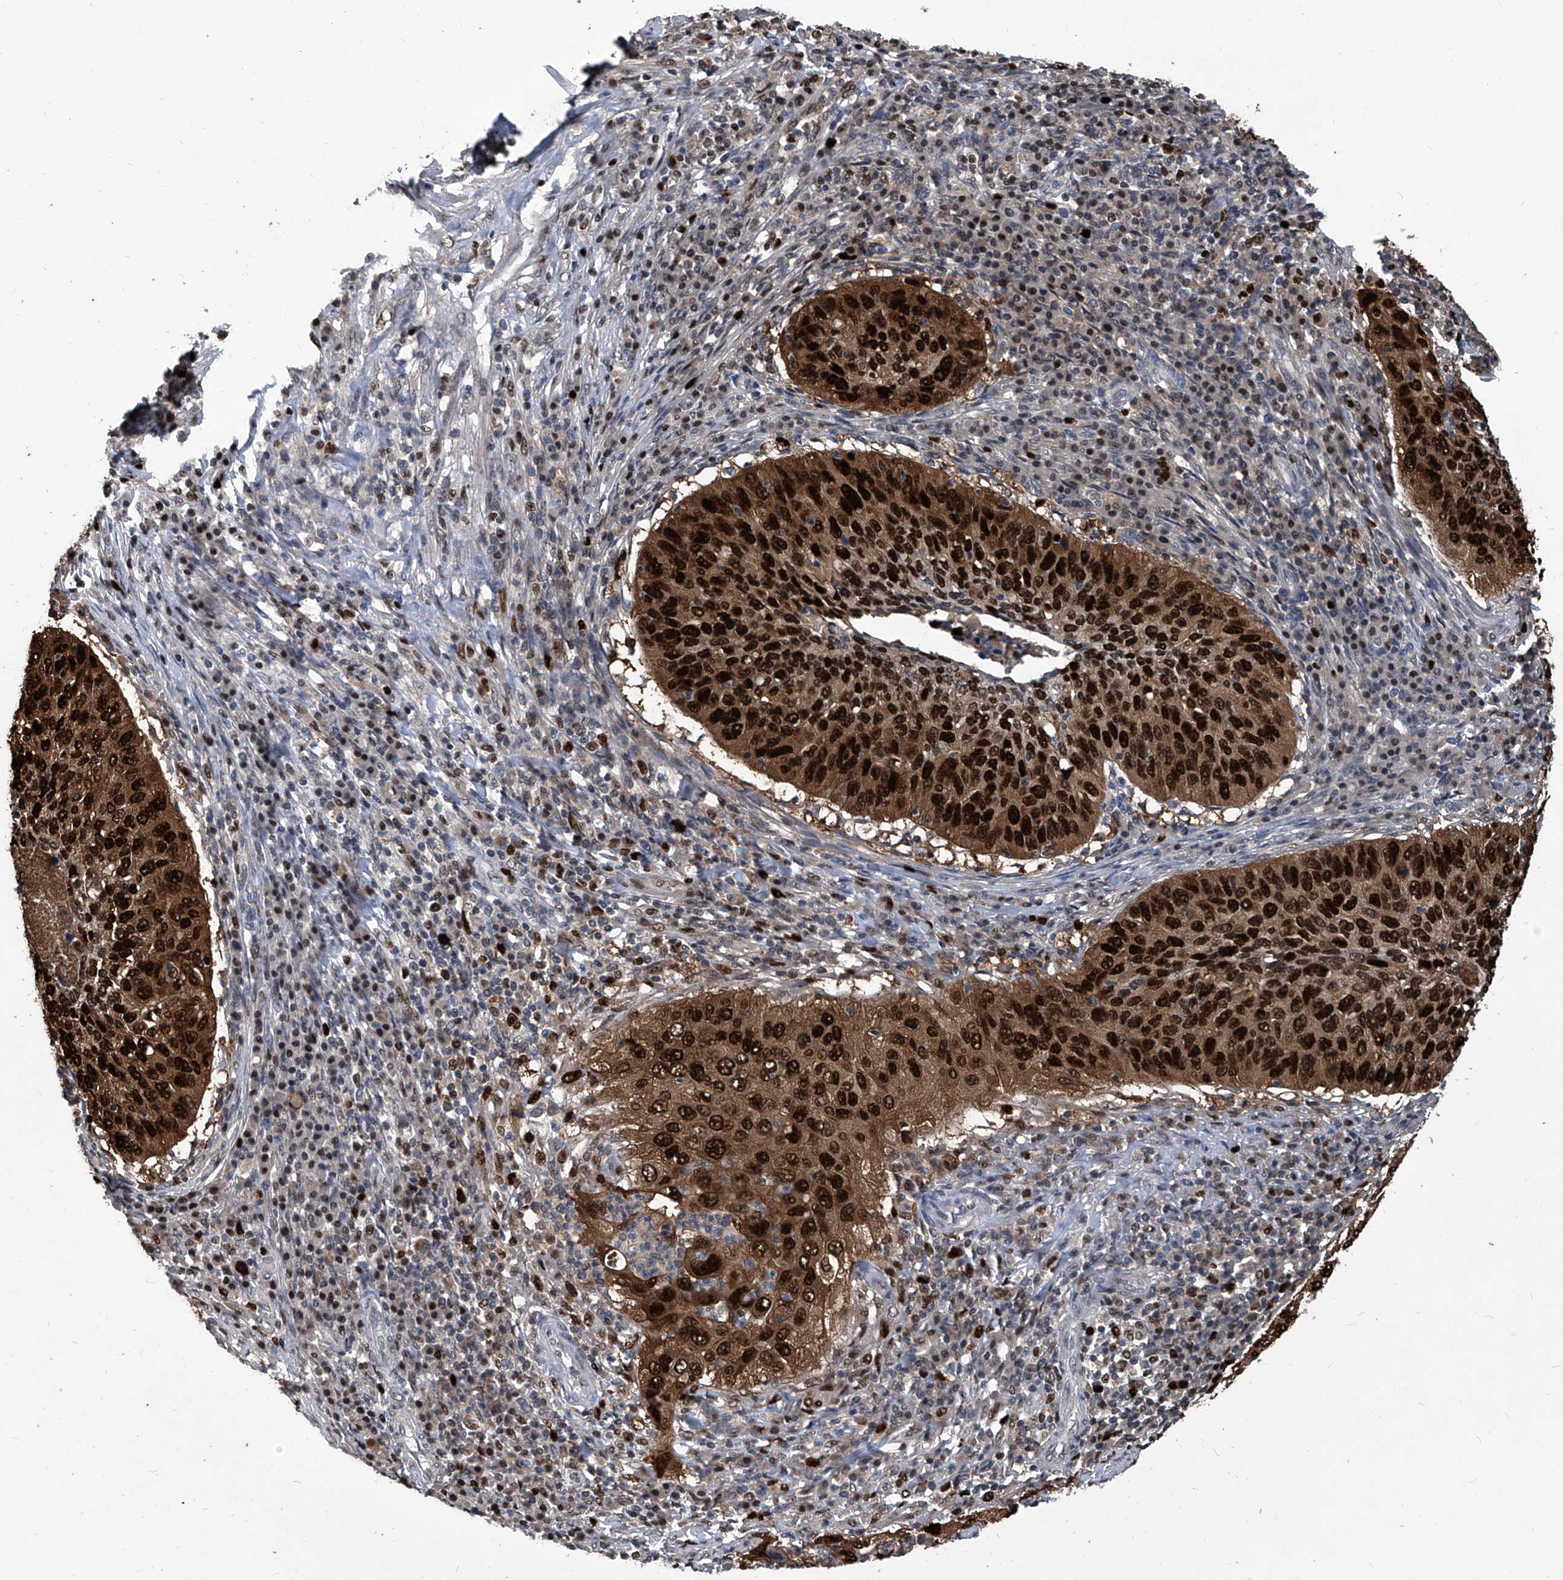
{"staining": {"intensity": "strong", "quantity": ">75%", "location": "cytoplasmic/membranous,nuclear"}, "tissue": "cervical cancer", "cell_type": "Tumor cells", "image_type": "cancer", "snomed": [{"axis": "morphology", "description": "Squamous cell carcinoma, NOS"}, {"axis": "topography", "description": "Cervix"}], "caption": "Strong cytoplasmic/membranous and nuclear positivity is present in approximately >75% of tumor cells in cervical cancer (squamous cell carcinoma).", "gene": "PCNA", "patient": {"sex": "female", "age": 38}}